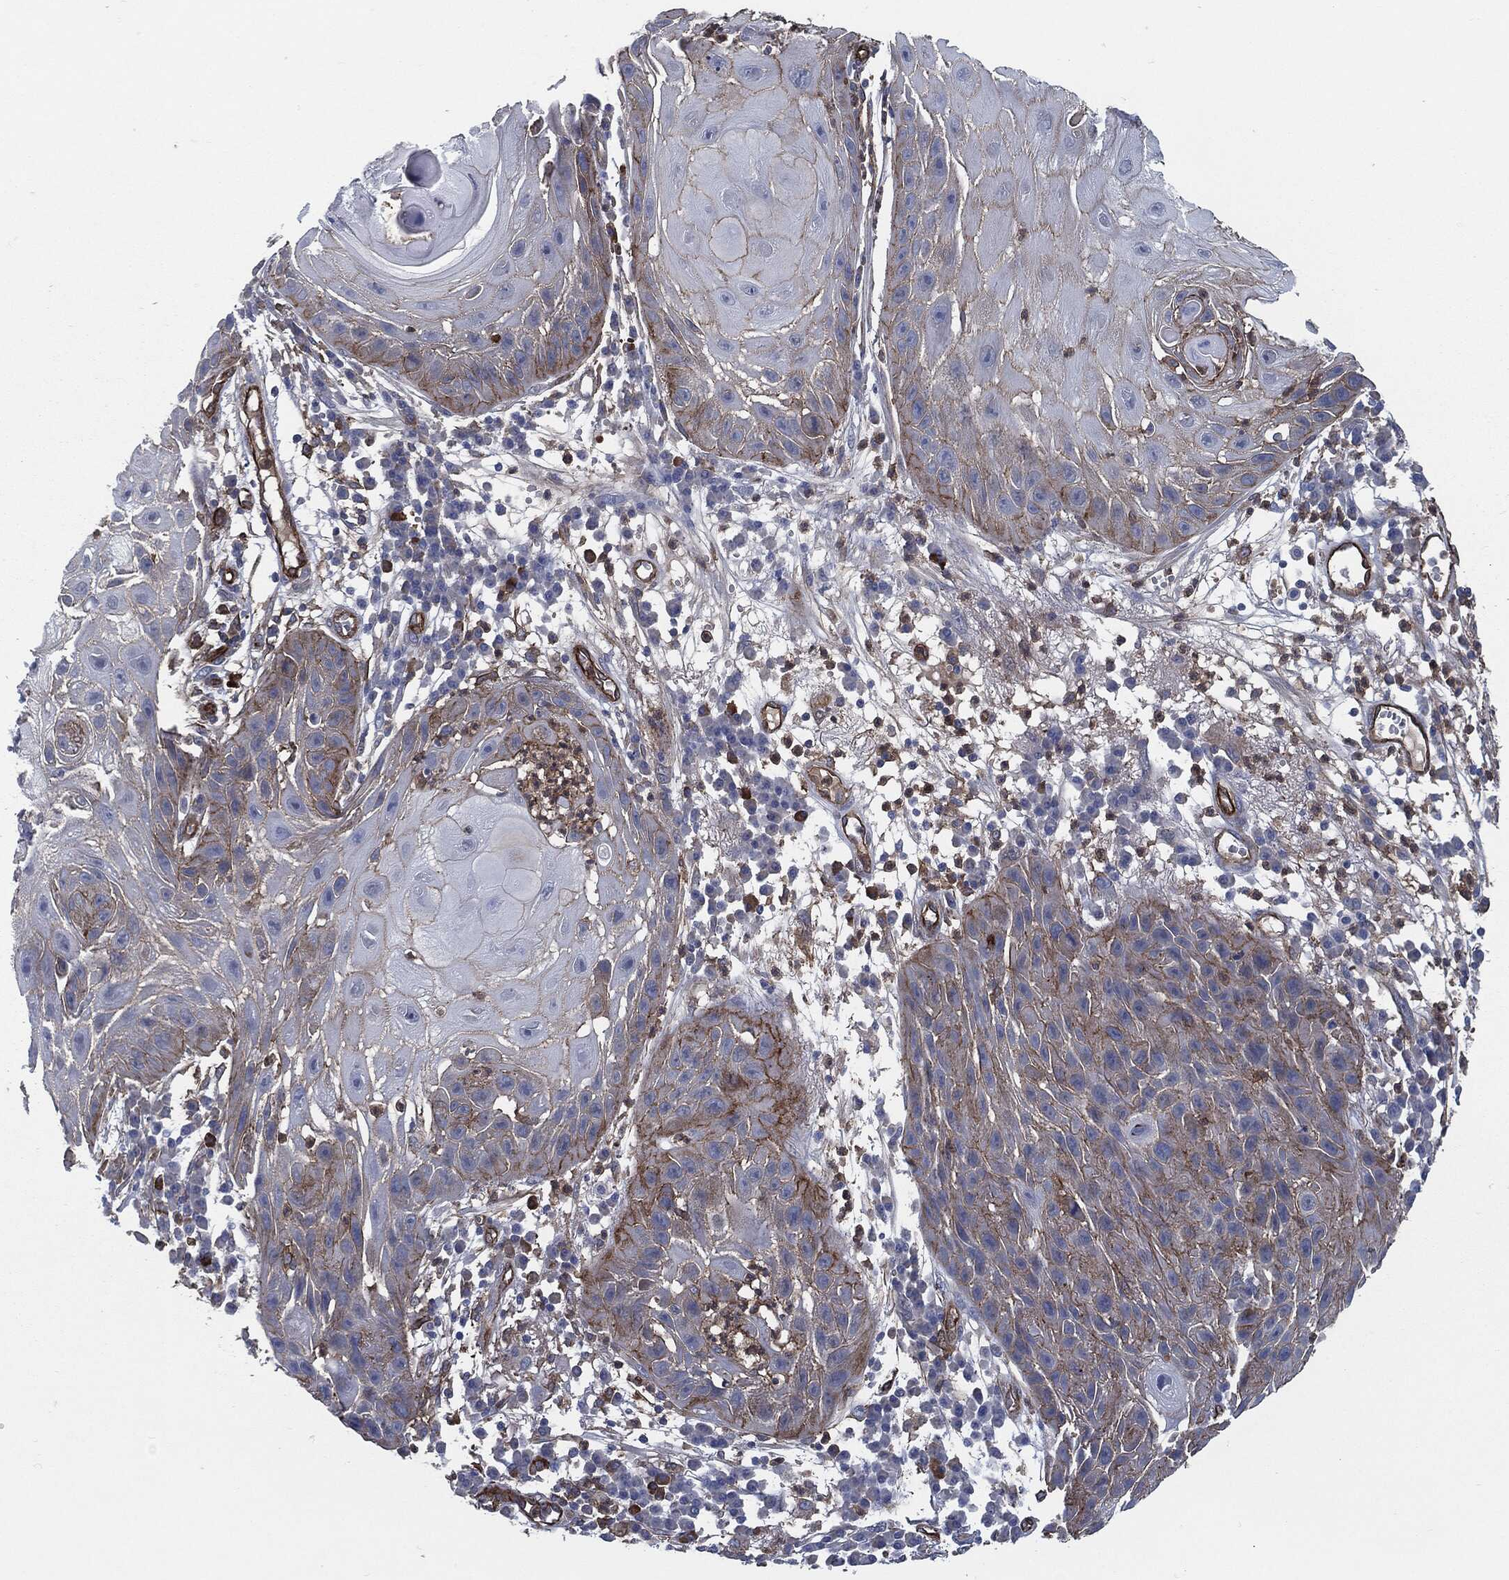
{"staining": {"intensity": "strong", "quantity": "<25%", "location": "cytoplasmic/membranous"}, "tissue": "skin cancer", "cell_type": "Tumor cells", "image_type": "cancer", "snomed": [{"axis": "morphology", "description": "Normal tissue, NOS"}, {"axis": "morphology", "description": "Squamous cell carcinoma, NOS"}, {"axis": "topography", "description": "Skin"}], "caption": "Skin squamous cell carcinoma was stained to show a protein in brown. There is medium levels of strong cytoplasmic/membranous positivity in about <25% of tumor cells.", "gene": "SVIL", "patient": {"sex": "male", "age": 79}}